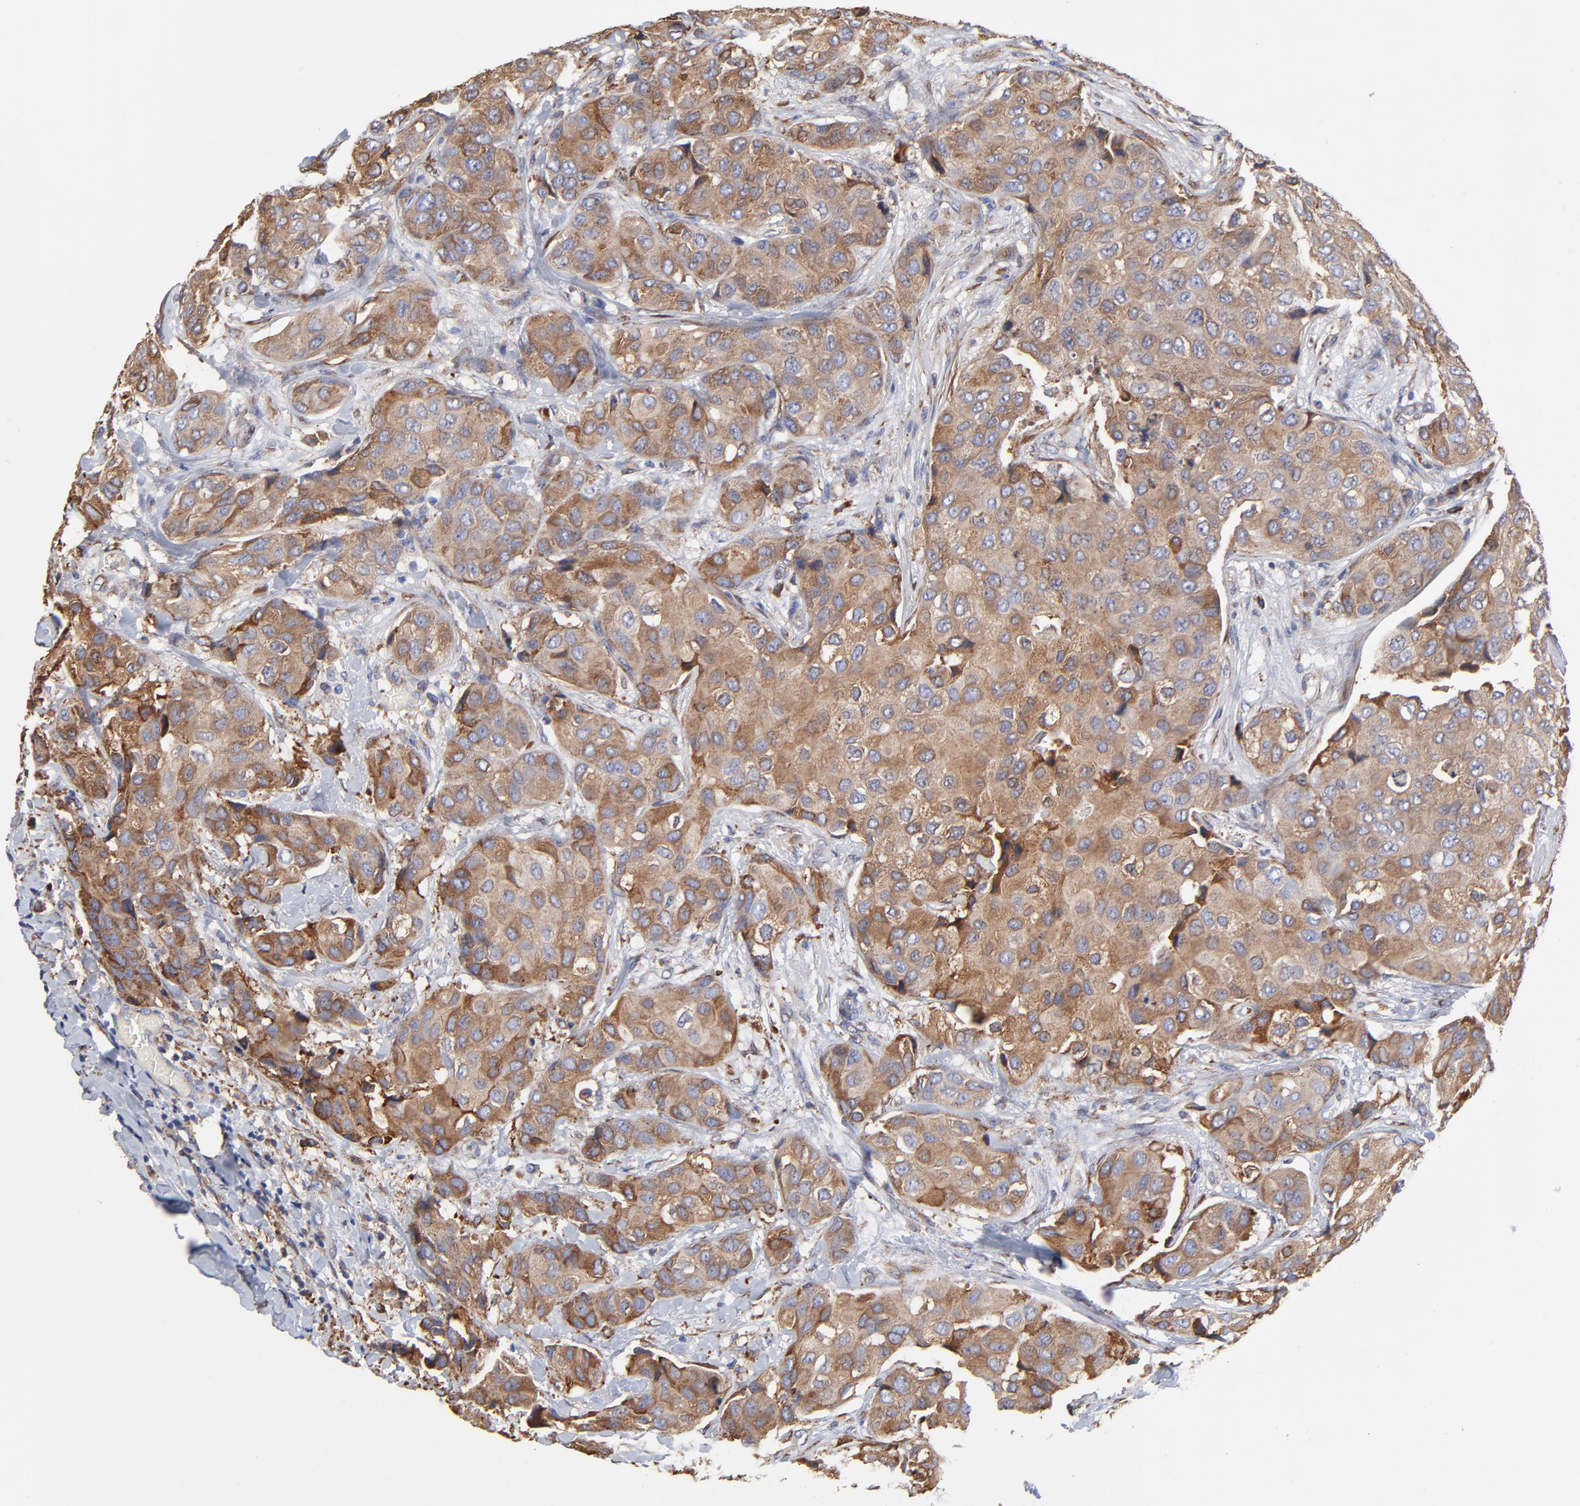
{"staining": {"intensity": "moderate", "quantity": ">75%", "location": "cytoplasmic/membranous"}, "tissue": "breast cancer", "cell_type": "Tumor cells", "image_type": "cancer", "snomed": [{"axis": "morphology", "description": "Duct carcinoma"}, {"axis": "topography", "description": "Breast"}], "caption": "Immunohistochemical staining of human breast cancer demonstrates medium levels of moderate cytoplasmic/membranous protein positivity in approximately >75% of tumor cells.", "gene": "LMAN1", "patient": {"sex": "female", "age": 68}}